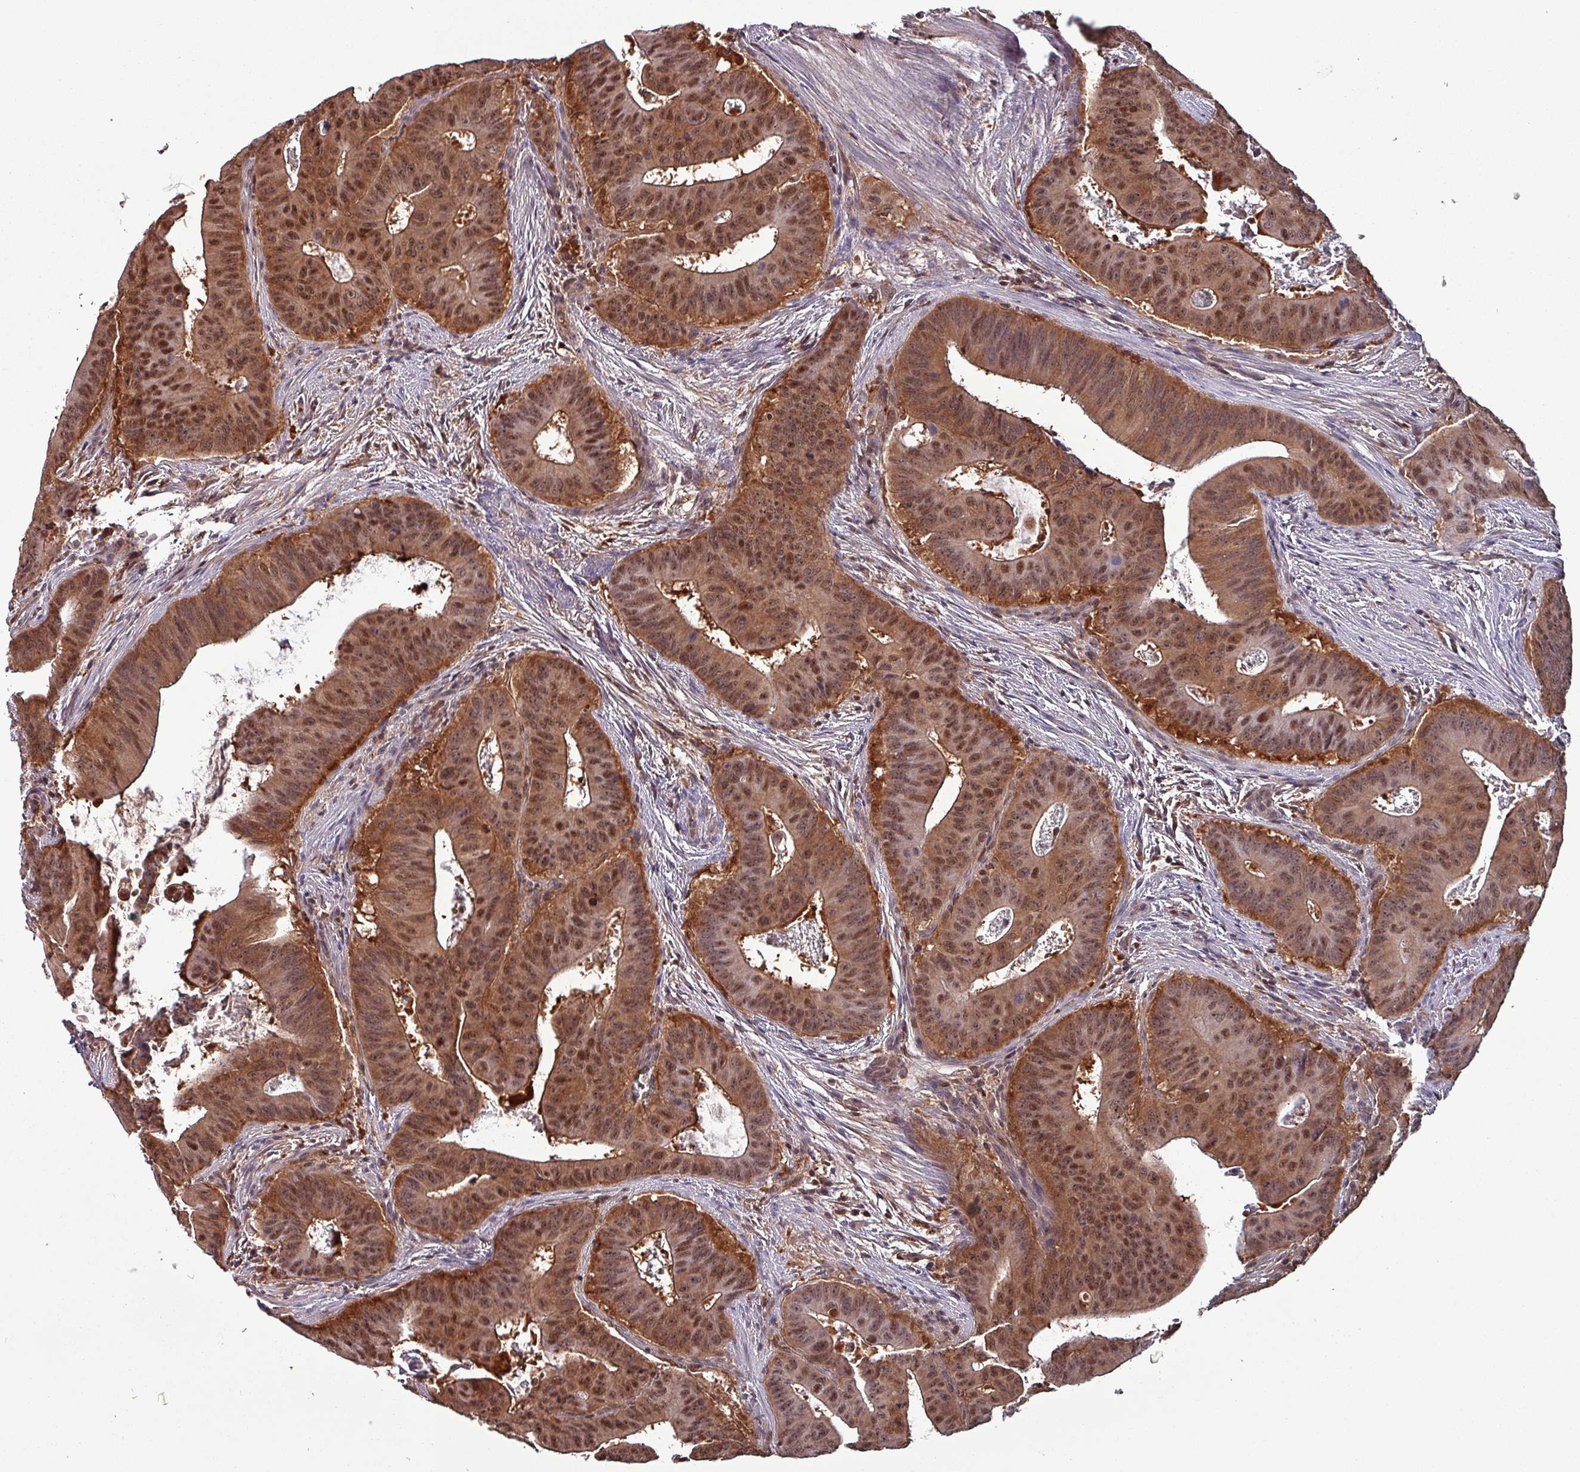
{"staining": {"intensity": "strong", "quantity": ">75%", "location": "cytoplasmic/membranous,nuclear"}, "tissue": "colorectal cancer", "cell_type": "Tumor cells", "image_type": "cancer", "snomed": [{"axis": "morphology", "description": "Adenocarcinoma, NOS"}, {"axis": "topography", "description": "Rectum"}], "caption": "Colorectal adenocarcinoma stained with IHC shows strong cytoplasmic/membranous and nuclear expression in about >75% of tumor cells. The staining was performed using DAB to visualize the protein expression in brown, while the nuclei were stained in blue with hematoxylin (Magnification: 20x).", "gene": "PSMB8", "patient": {"sex": "female", "age": 75}}